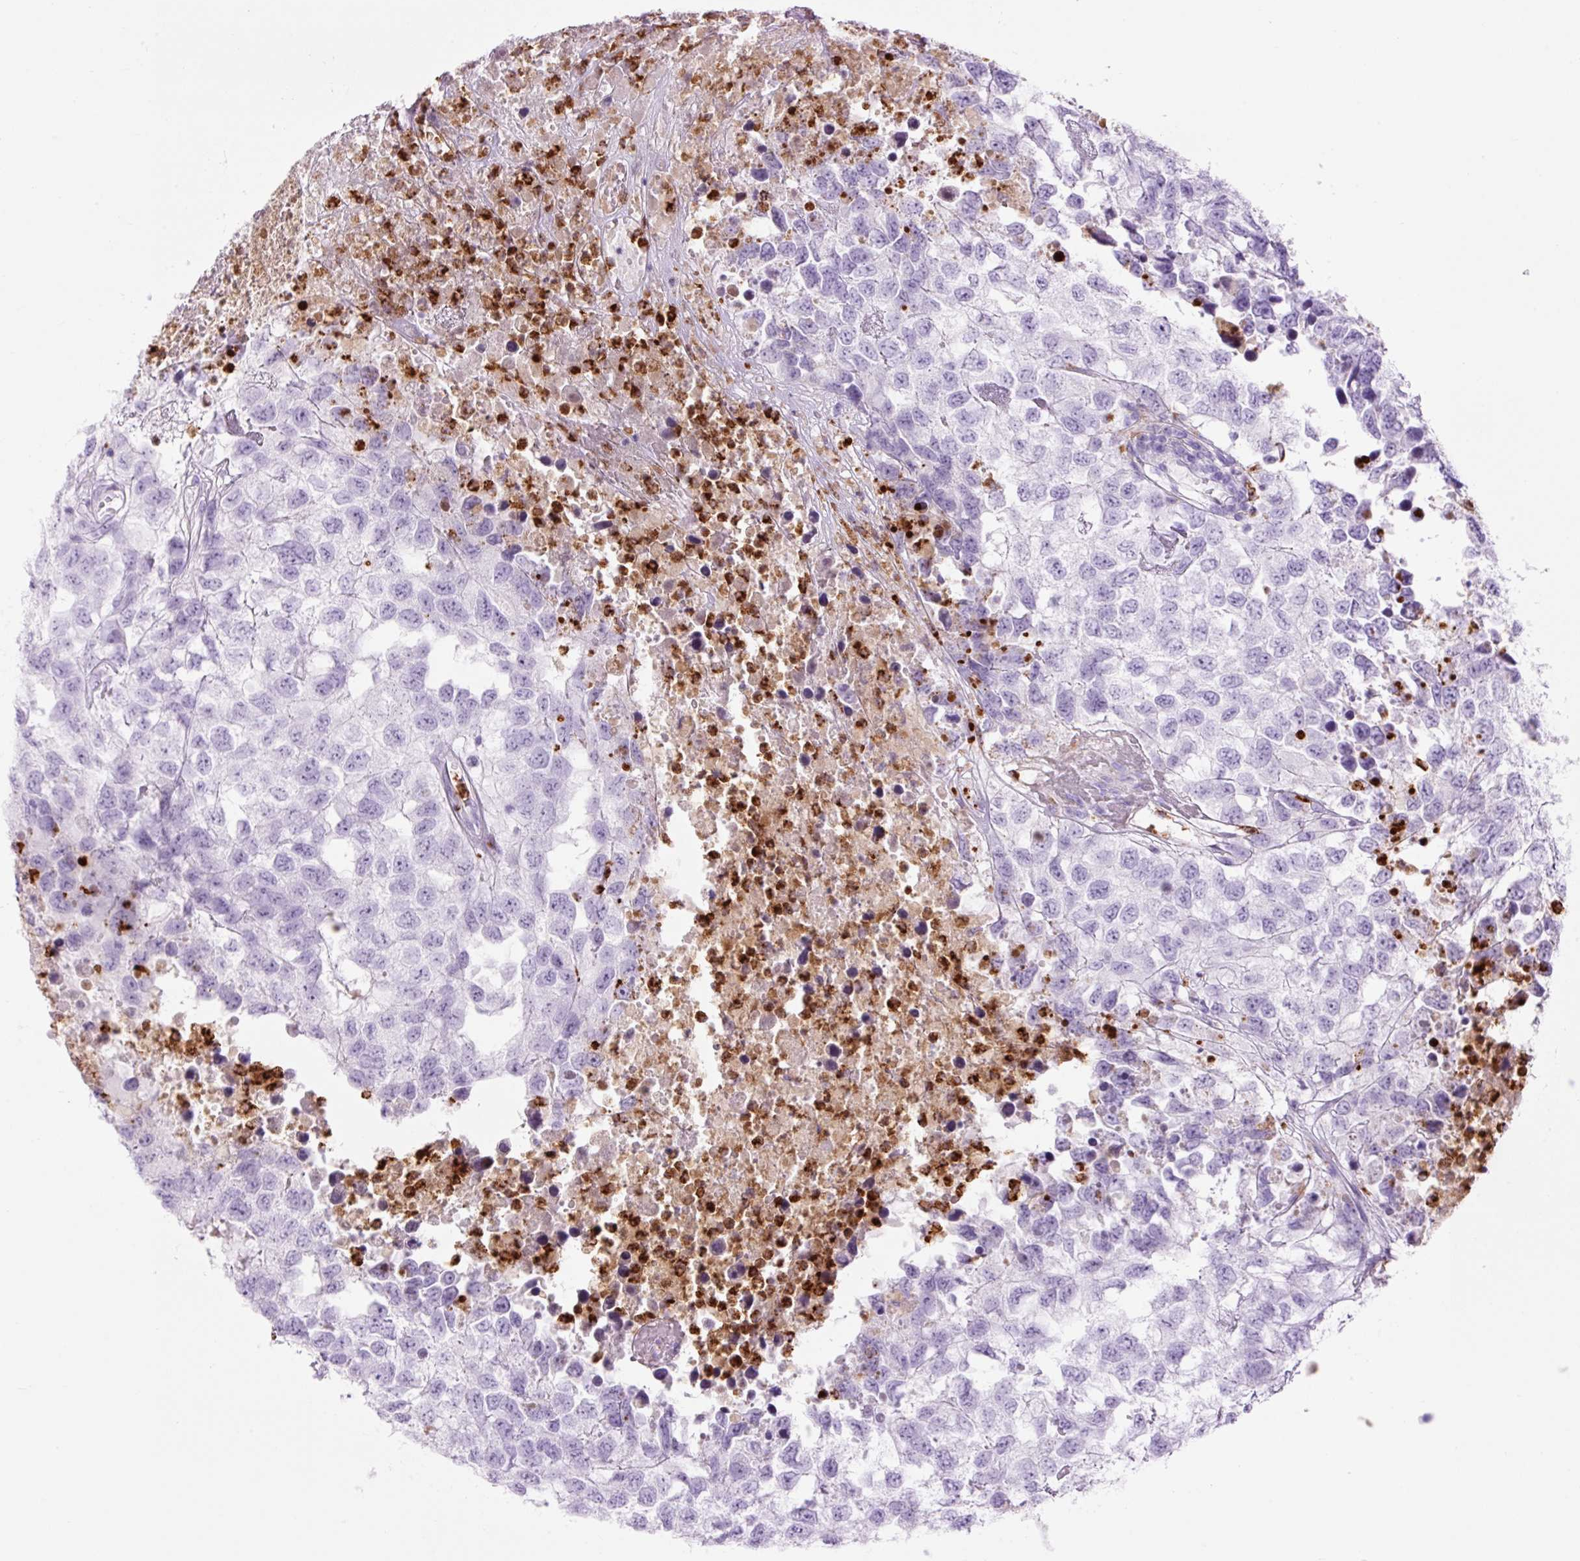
{"staining": {"intensity": "negative", "quantity": "none", "location": "none"}, "tissue": "testis cancer", "cell_type": "Tumor cells", "image_type": "cancer", "snomed": [{"axis": "morphology", "description": "Carcinoma, Embryonal, NOS"}, {"axis": "topography", "description": "Testis"}], "caption": "There is no significant expression in tumor cells of testis embryonal carcinoma.", "gene": "LYZ", "patient": {"sex": "male", "age": 83}}